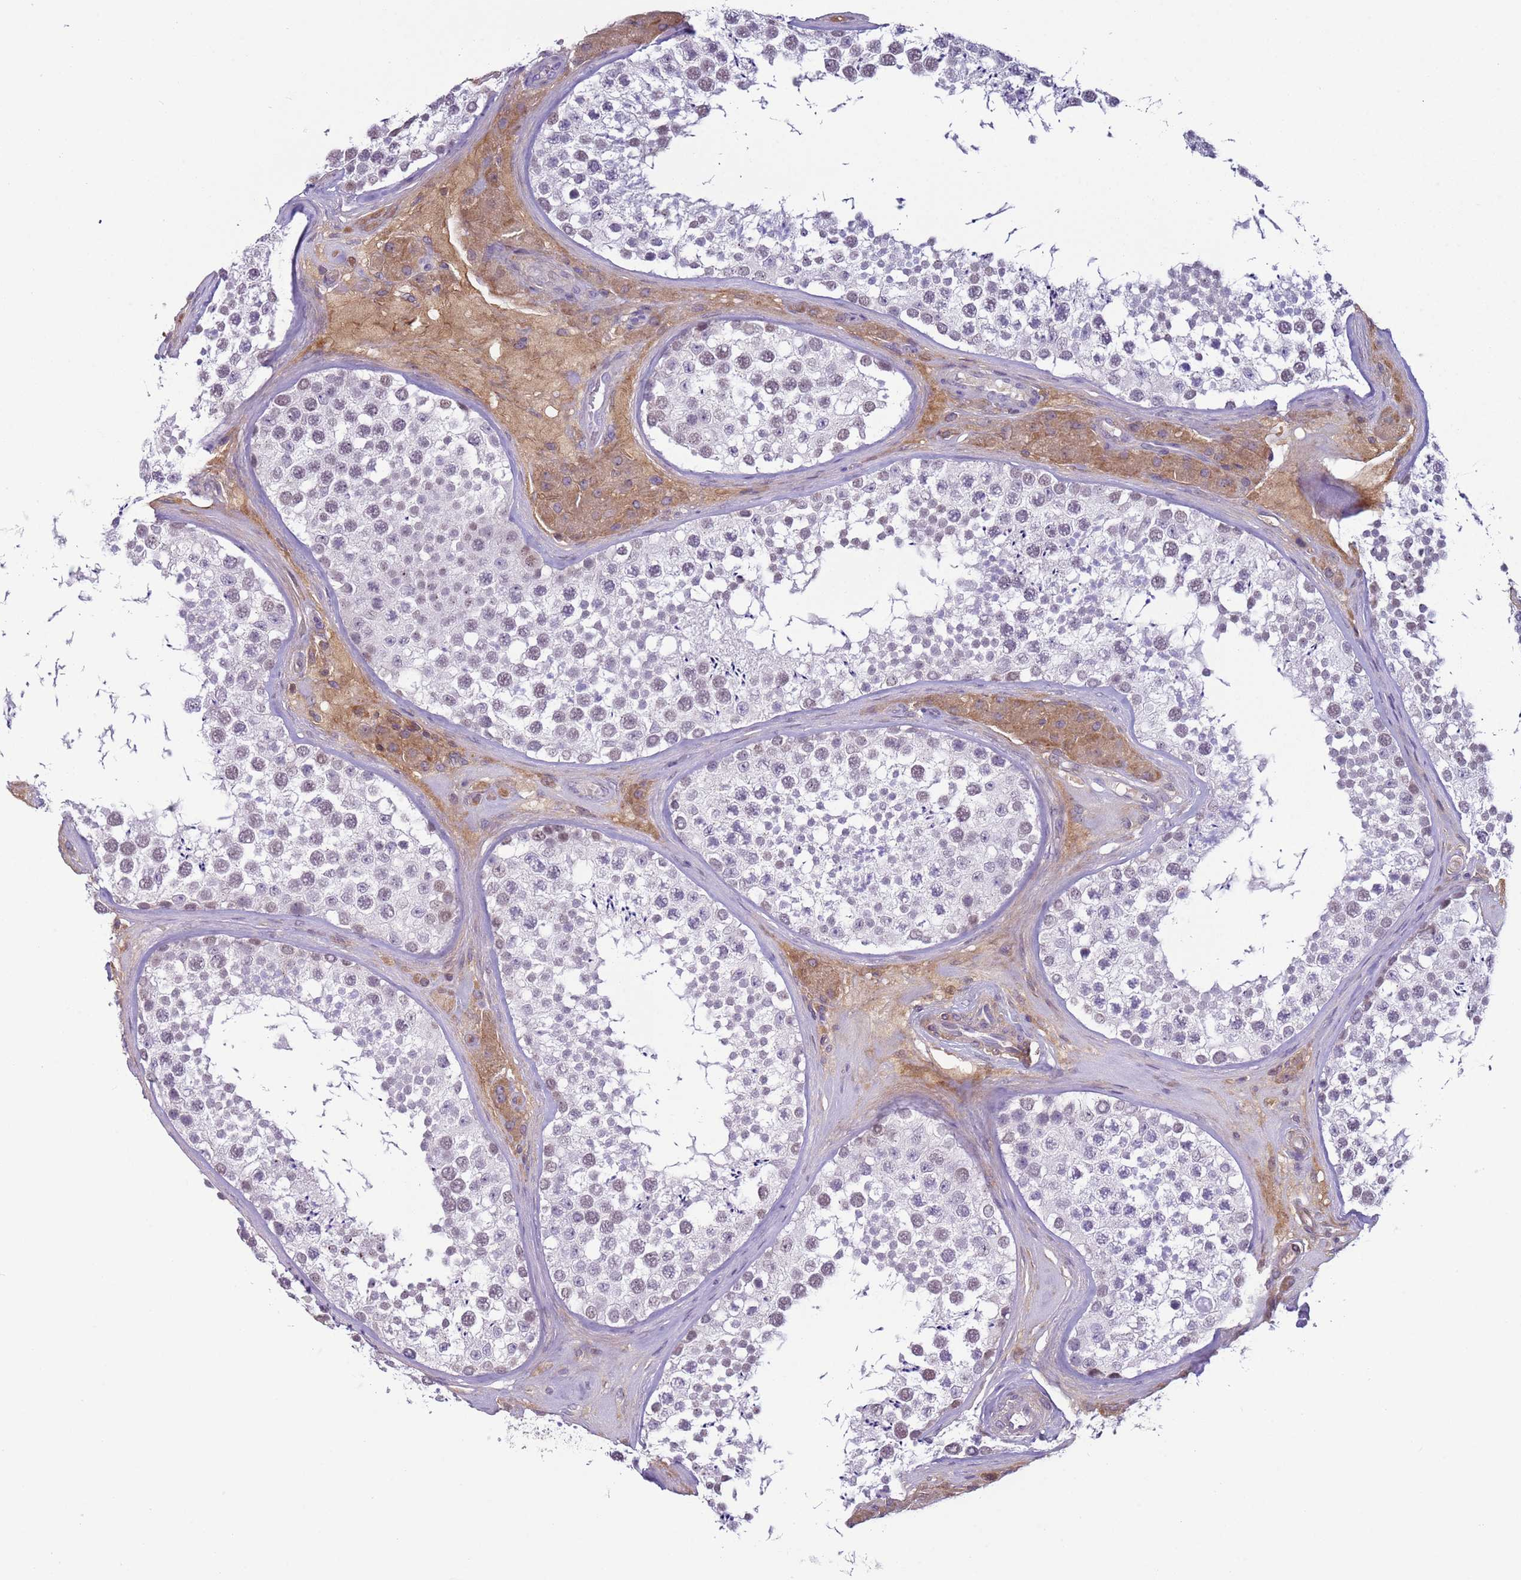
{"staining": {"intensity": "weak", "quantity": "<25%", "location": "nuclear"}, "tissue": "testis", "cell_type": "Cells in seminiferous ducts", "image_type": "normal", "snomed": [{"axis": "morphology", "description": "Normal tissue, NOS"}, {"axis": "topography", "description": "Testis"}], "caption": "A photomicrograph of testis stained for a protein reveals no brown staining in cells in seminiferous ducts. (Stains: DAB (3,3'-diaminobenzidine) IHC with hematoxylin counter stain, Microscopy: brightfield microscopy at high magnification).", "gene": "NPAP1", "patient": {"sex": "male", "age": 46}}